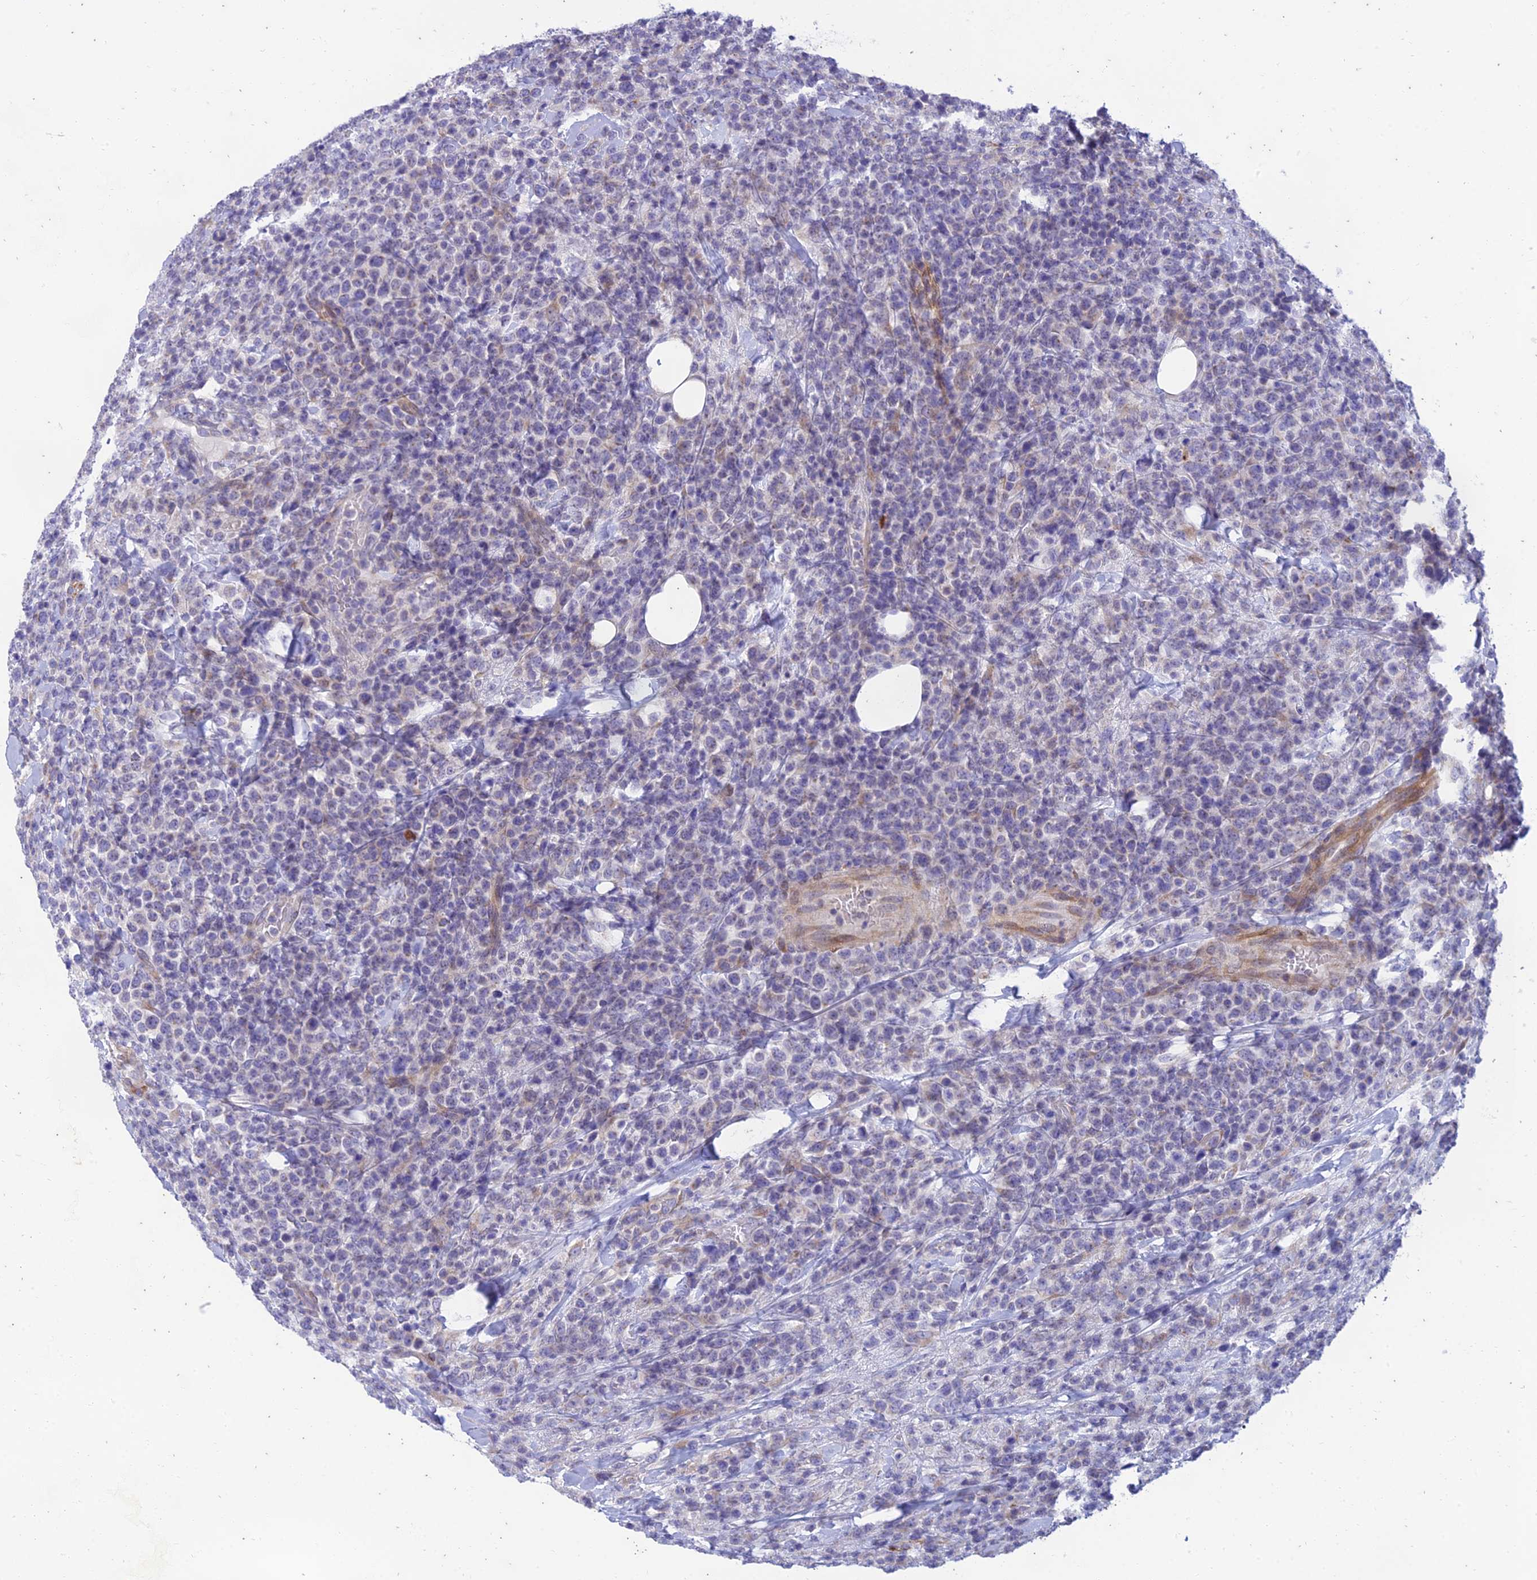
{"staining": {"intensity": "negative", "quantity": "none", "location": "none"}, "tissue": "lymphoma", "cell_type": "Tumor cells", "image_type": "cancer", "snomed": [{"axis": "morphology", "description": "Malignant lymphoma, non-Hodgkin's type, High grade"}, {"axis": "topography", "description": "Colon"}], "caption": "High-grade malignant lymphoma, non-Hodgkin's type stained for a protein using IHC exhibits no positivity tumor cells.", "gene": "PTCD2", "patient": {"sex": "female", "age": 53}}